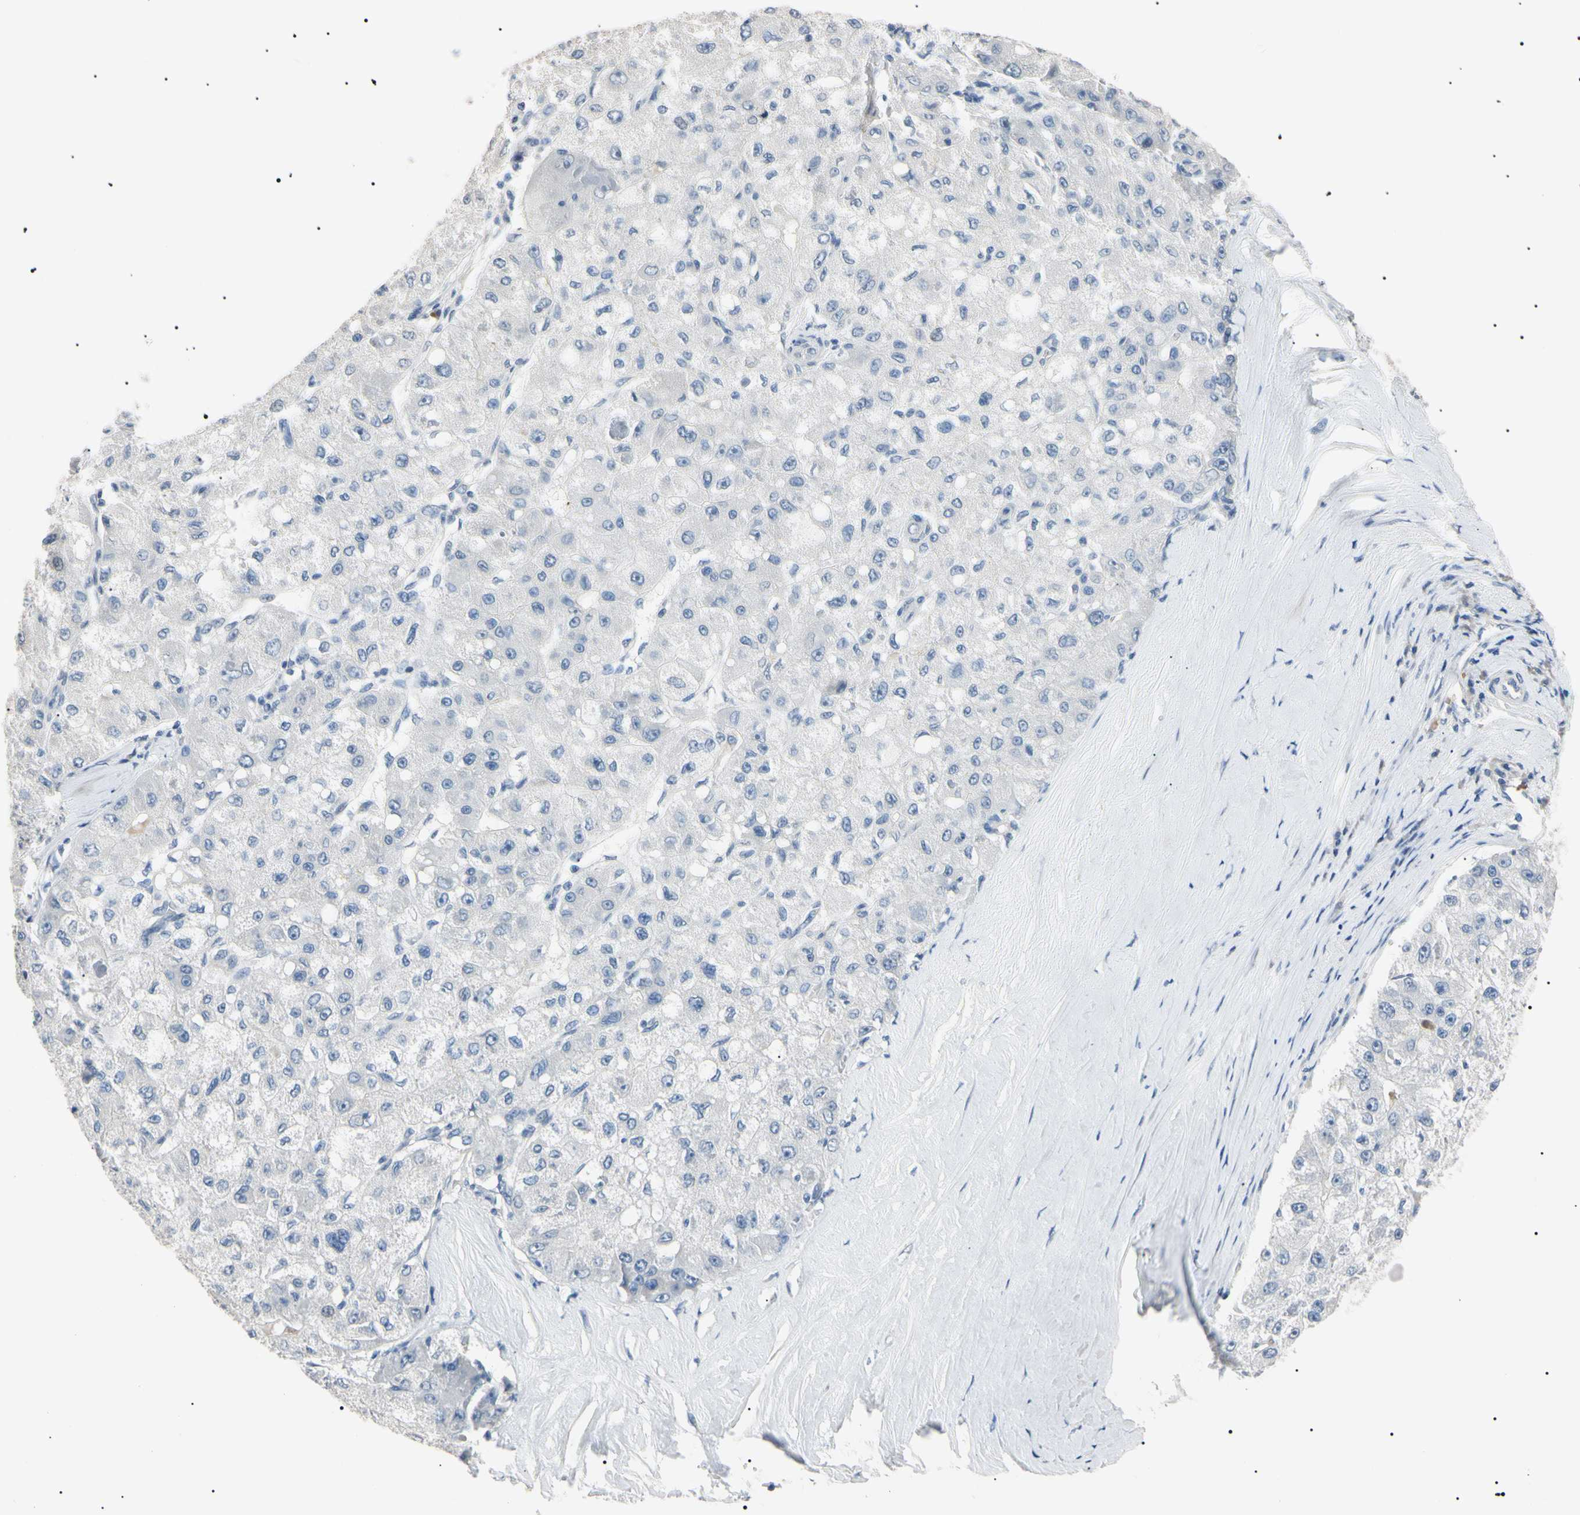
{"staining": {"intensity": "negative", "quantity": "none", "location": "none"}, "tissue": "liver cancer", "cell_type": "Tumor cells", "image_type": "cancer", "snomed": [{"axis": "morphology", "description": "Carcinoma, Hepatocellular, NOS"}, {"axis": "topography", "description": "Liver"}], "caption": "This micrograph is of hepatocellular carcinoma (liver) stained with immunohistochemistry (IHC) to label a protein in brown with the nuclei are counter-stained blue. There is no expression in tumor cells. Brightfield microscopy of immunohistochemistry stained with DAB (brown) and hematoxylin (blue), captured at high magnification.", "gene": "CGB3", "patient": {"sex": "male", "age": 80}}